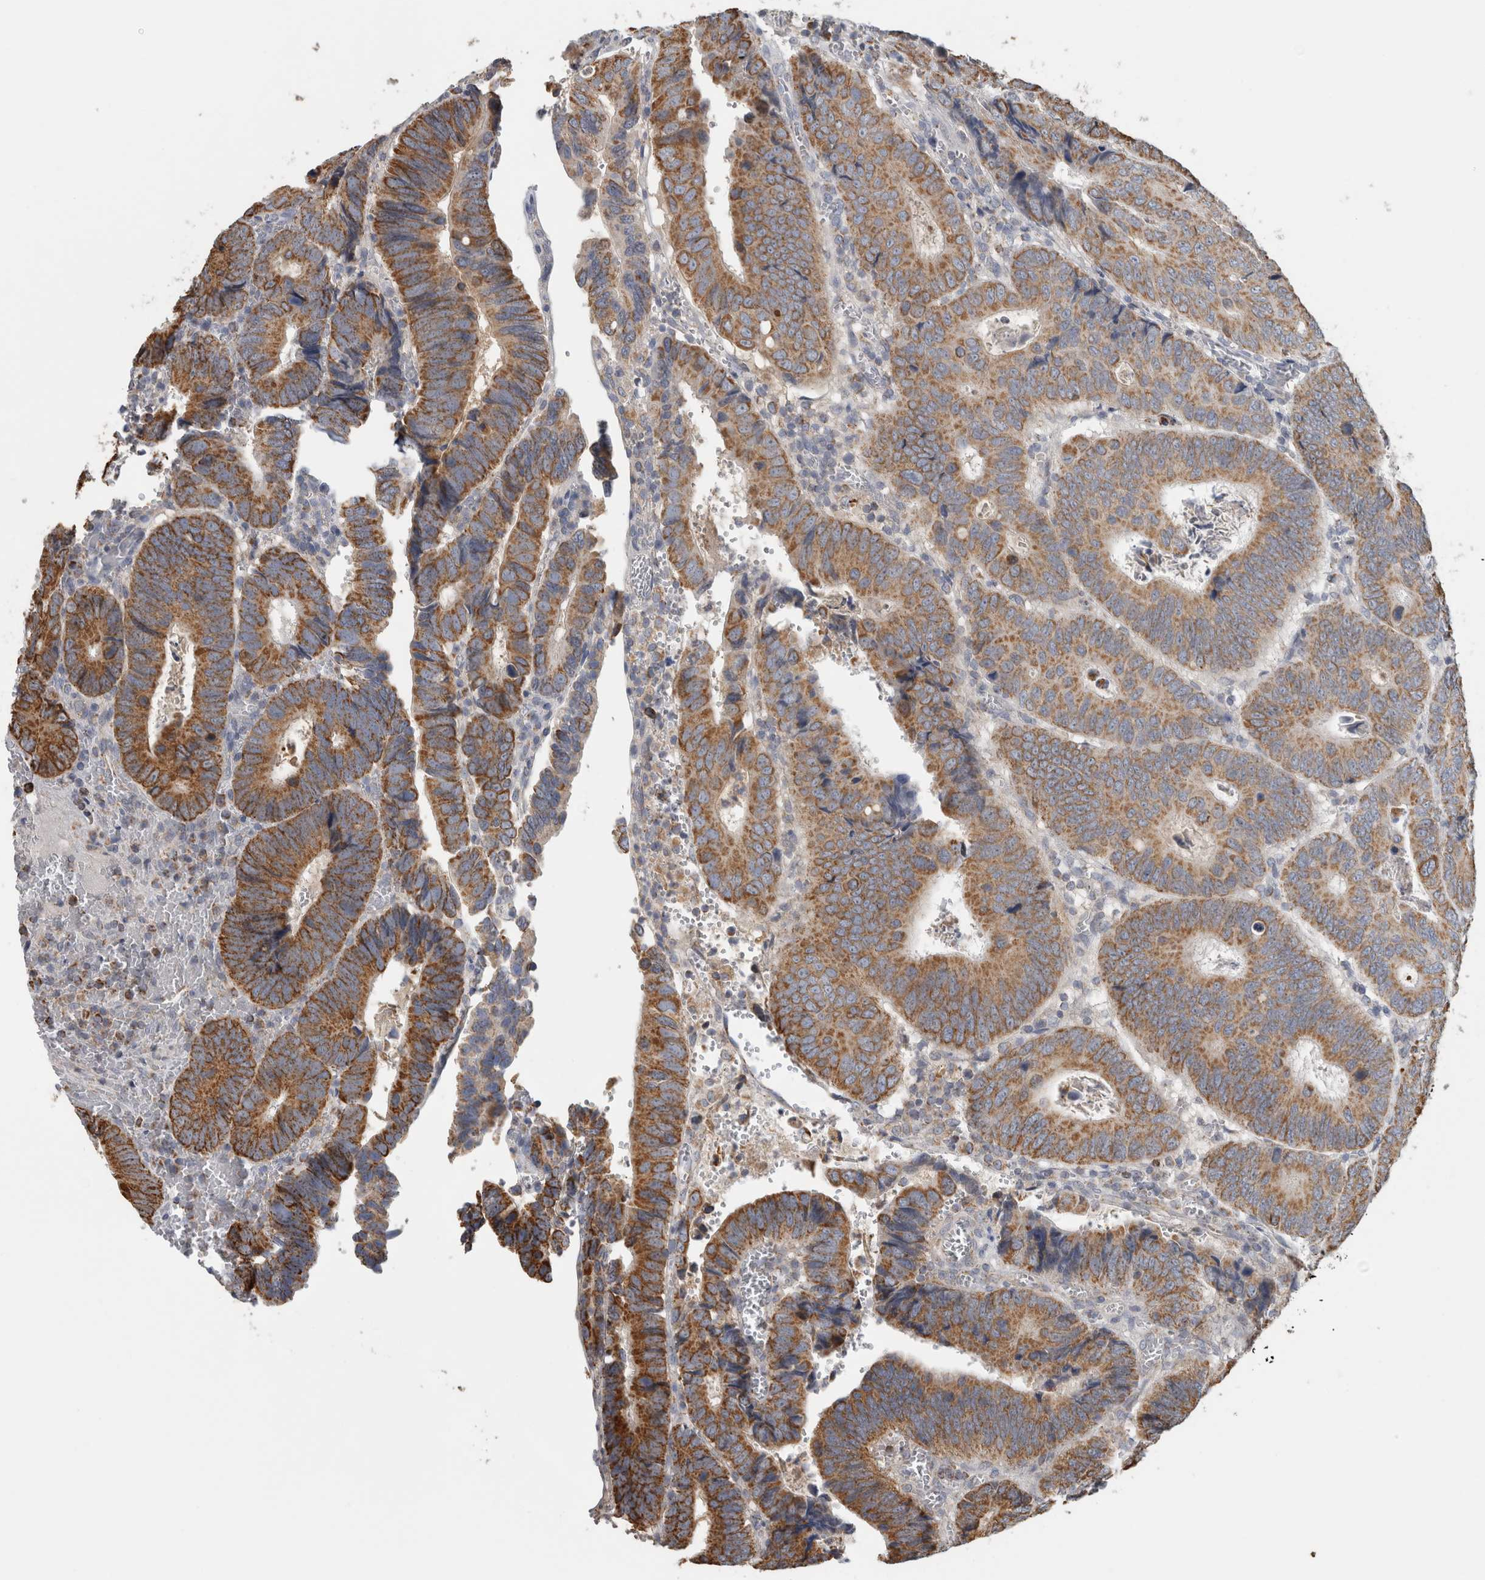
{"staining": {"intensity": "moderate", "quantity": ">75%", "location": "cytoplasmic/membranous"}, "tissue": "colorectal cancer", "cell_type": "Tumor cells", "image_type": "cancer", "snomed": [{"axis": "morphology", "description": "Inflammation, NOS"}, {"axis": "morphology", "description": "Adenocarcinoma, NOS"}, {"axis": "topography", "description": "Colon"}], "caption": "Moderate cytoplasmic/membranous positivity for a protein is identified in about >75% of tumor cells of colorectal adenocarcinoma using immunohistochemistry (IHC).", "gene": "ST8SIA1", "patient": {"sex": "male", "age": 72}}